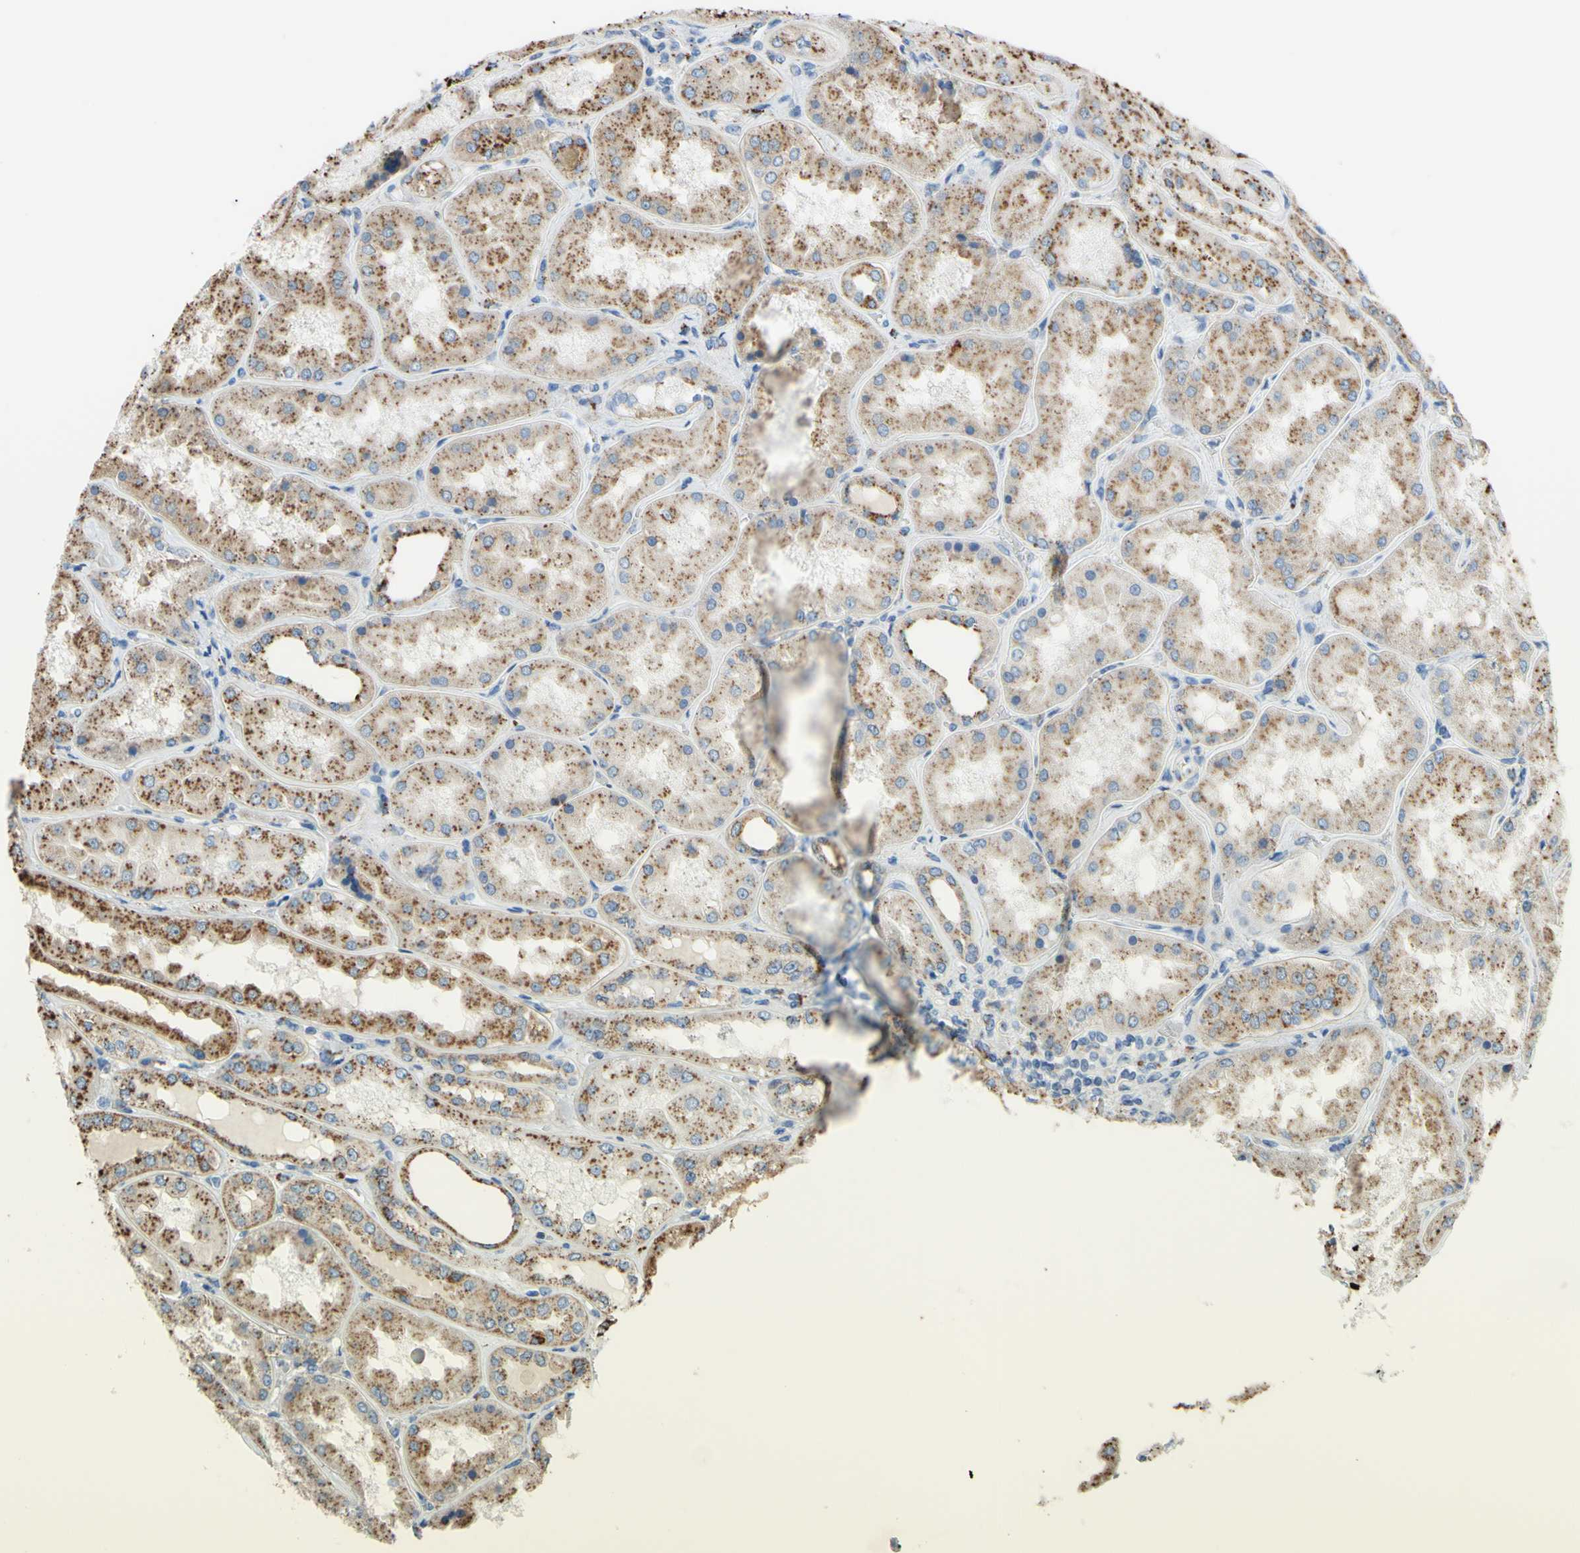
{"staining": {"intensity": "moderate", "quantity": "<25%", "location": "cytoplasmic/membranous"}, "tissue": "kidney", "cell_type": "Cells in glomeruli", "image_type": "normal", "snomed": [{"axis": "morphology", "description": "Normal tissue, NOS"}, {"axis": "topography", "description": "Kidney"}], "caption": "A histopathology image of kidney stained for a protein reveals moderate cytoplasmic/membranous brown staining in cells in glomeruli. The staining was performed using DAB (3,3'-diaminobenzidine) to visualize the protein expression in brown, while the nuclei were stained in blue with hematoxylin (Magnification: 20x).", "gene": "CTSD", "patient": {"sex": "female", "age": 56}}